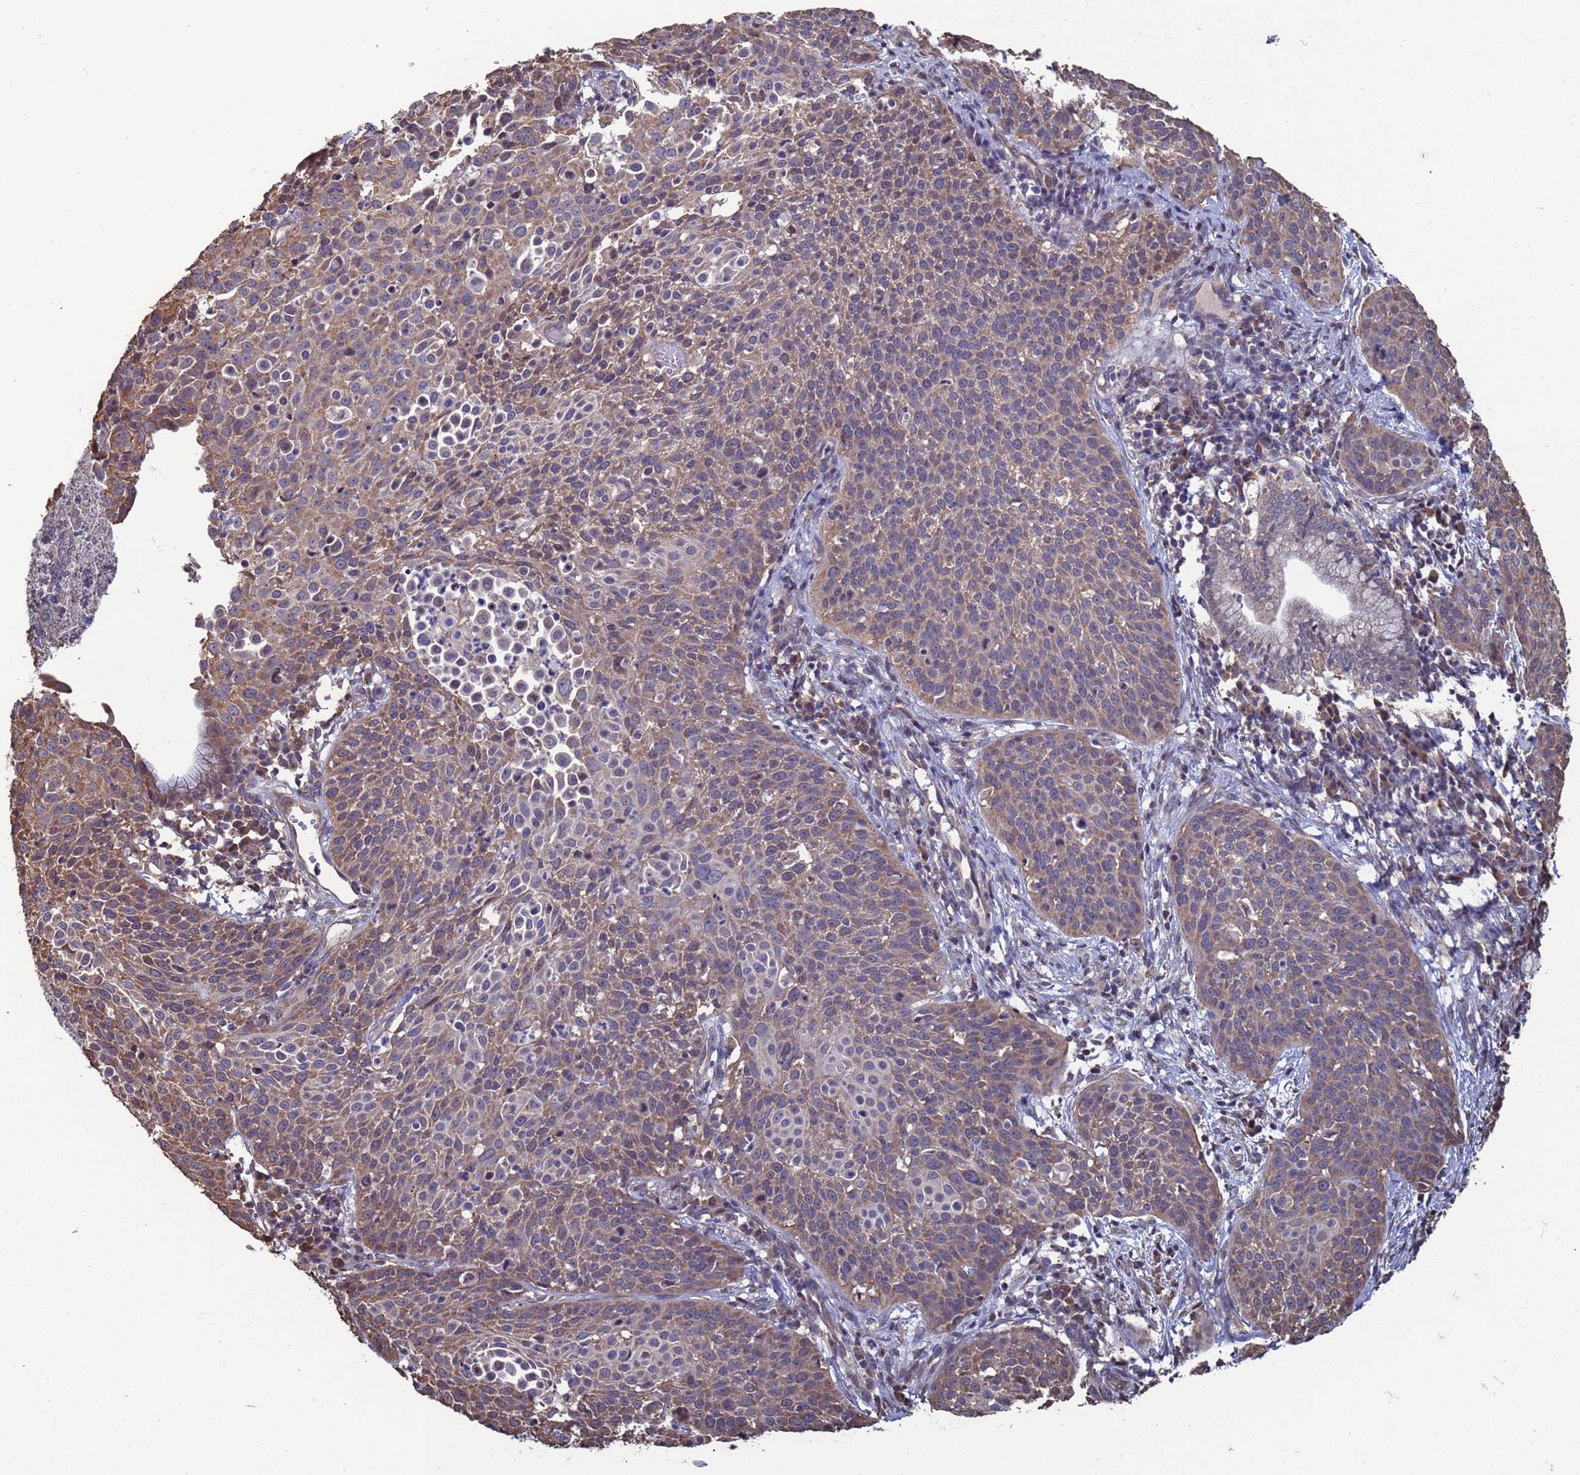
{"staining": {"intensity": "moderate", "quantity": ">75%", "location": "cytoplasmic/membranous"}, "tissue": "cervical cancer", "cell_type": "Tumor cells", "image_type": "cancer", "snomed": [{"axis": "morphology", "description": "Squamous cell carcinoma, NOS"}, {"axis": "topography", "description": "Cervix"}], "caption": "A high-resolution image shows immunohistochemistry (IHC) staining of cervical cancer (squamous cell carcinoma), which displays moderate cytoplasmic/membranous expression in approximately >75% of tumor cells.", "gene": "CFAP119", "patient": {"sex": "female", "age": 38}}